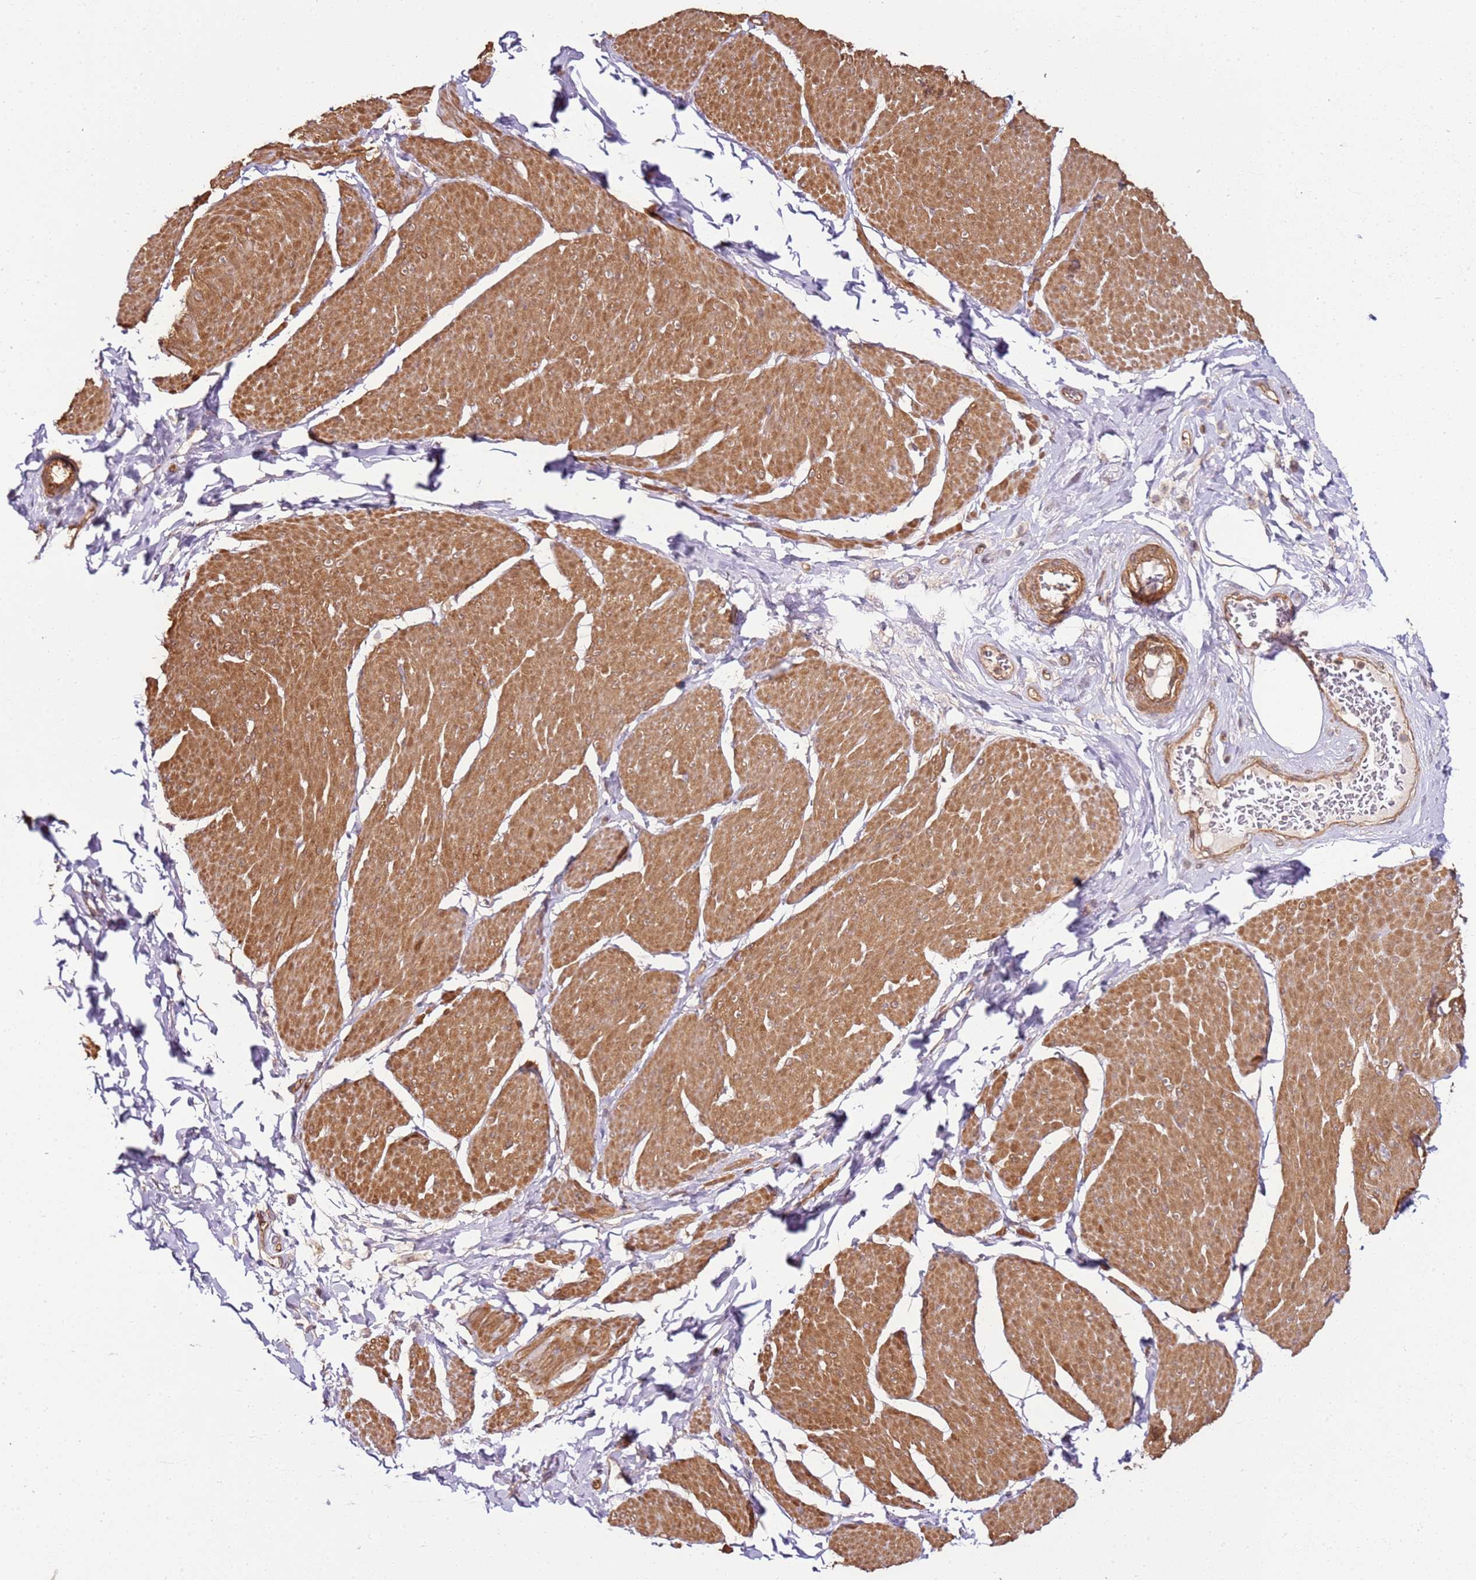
{"staining": {"intensity": "moderate", "quantity": ">75%", "location": "cytoplasmic/membranous"}, "tissue": "smooth muscle", "cell_type": "Smooth muscle cells", "image_type": "normal", "snomed": [{"axis": "morphology", "description": "Urothelial carcinoma, High grade"}, {"axis": "topography", "description": "Urinary bladder"}], "caption": "This is an image of IHC staining of benign smooth muscle, which shows moderate staining in the cytoplasmic/membranous of smooth muscle cells.", "gene": "CCNYL1", "patient": {"sex": "male", "age": 46}}